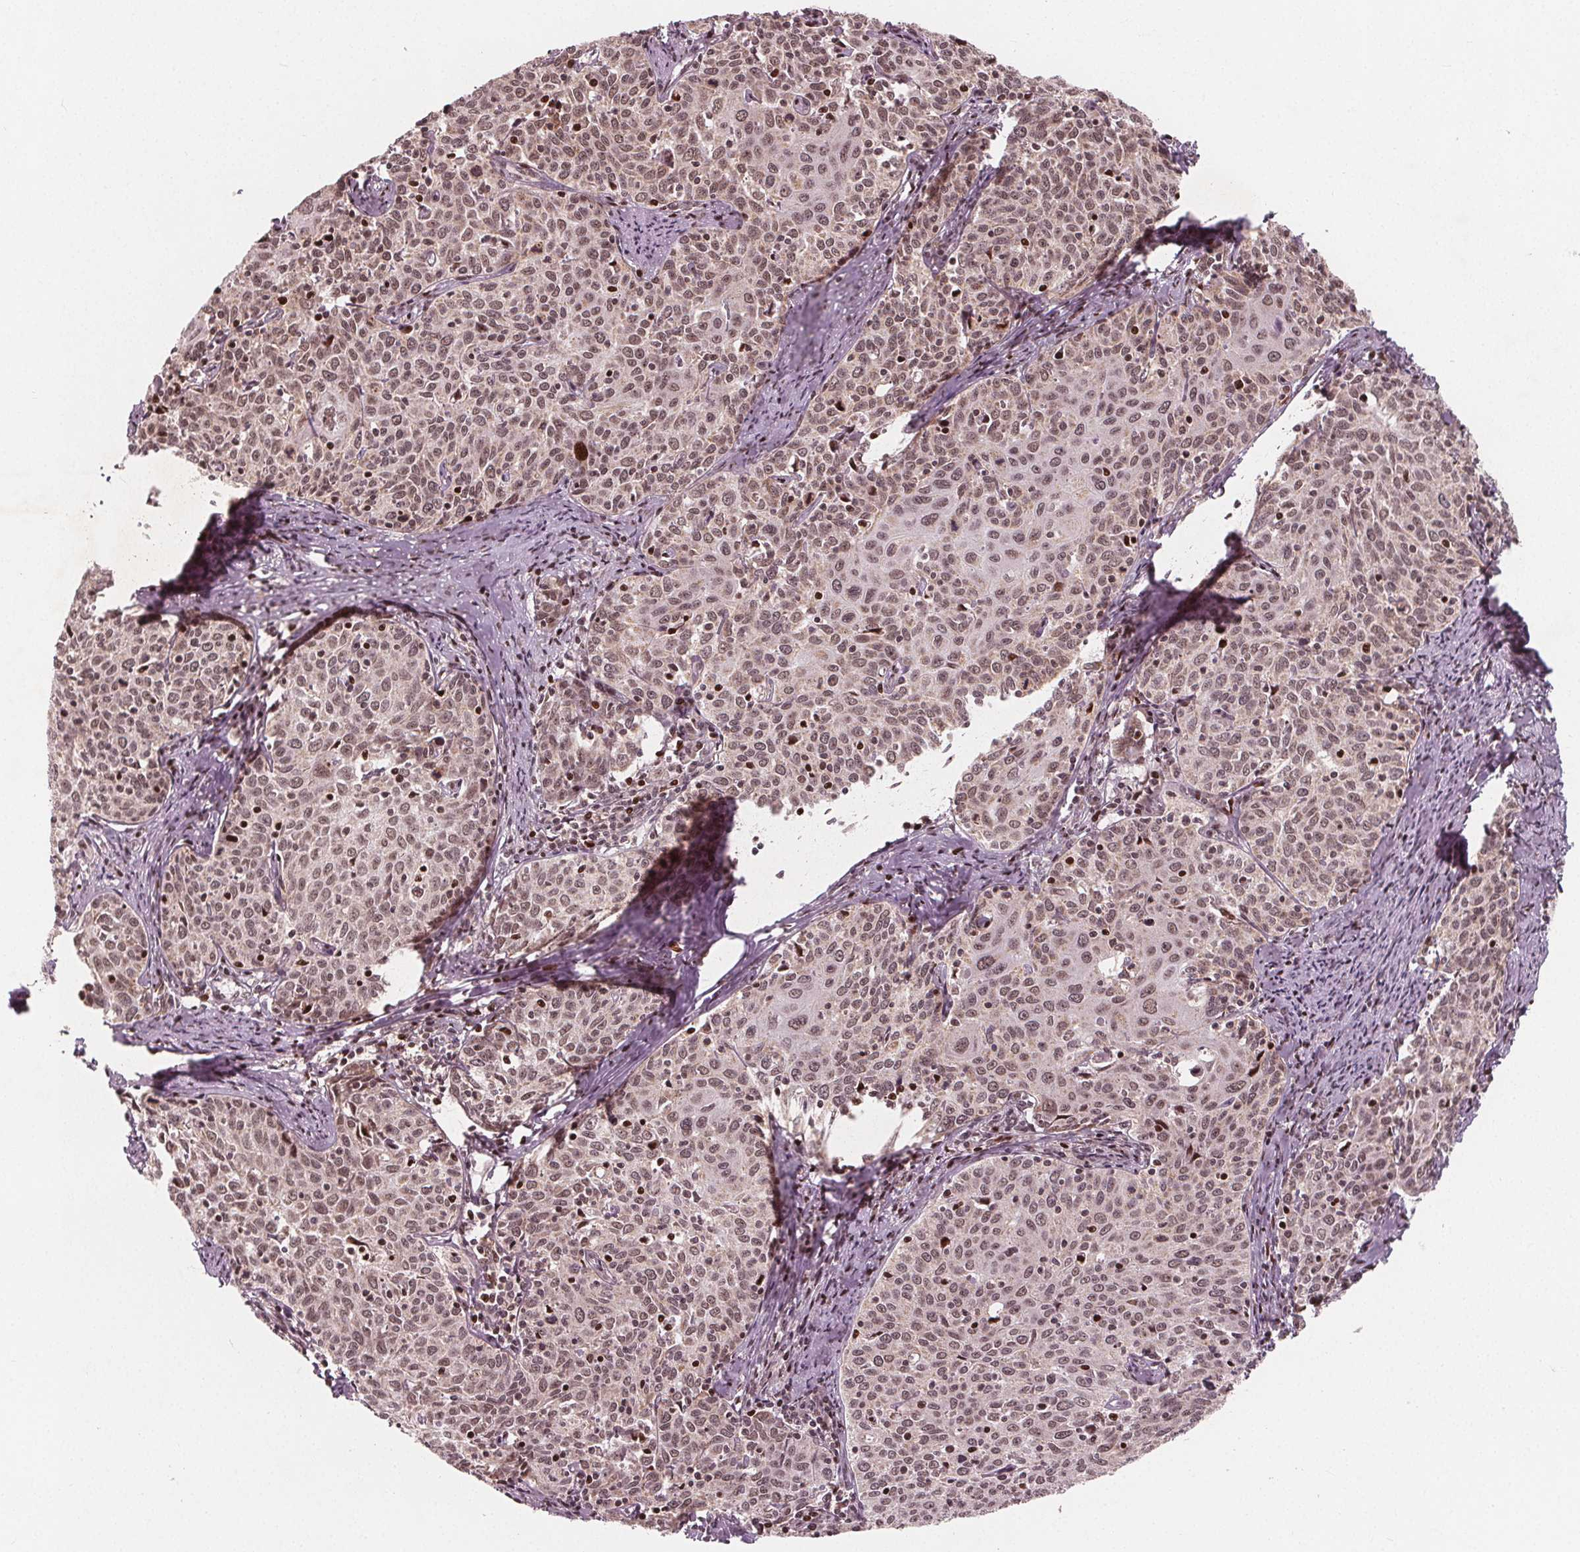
{"staining": {"intensity": "weak", "quantity": ">75%", "location": "nuclear"}, "tissue": "cervical cancer", "cell_type": "Tumor cells", "image_type": "cancer", "snomed": [{"axis": "morphology", "description": "Squamous cell carcinoma, NOS"}, {"axis": "topography", "description": "Cervix"}], "caption": "A histopathology image of cervical cancer stained for a protein reveals weak nuclear brown staining in tumor cells. The staining was performed using DAB (3,3'-diaminobenzidine) to visualize the protein expression in brown, while the nuclei were stained in blue with hematoxylin (Magnification: 20x).", "gene": "SNRNP35", "patient": {"sex": "female", "age": 62}}